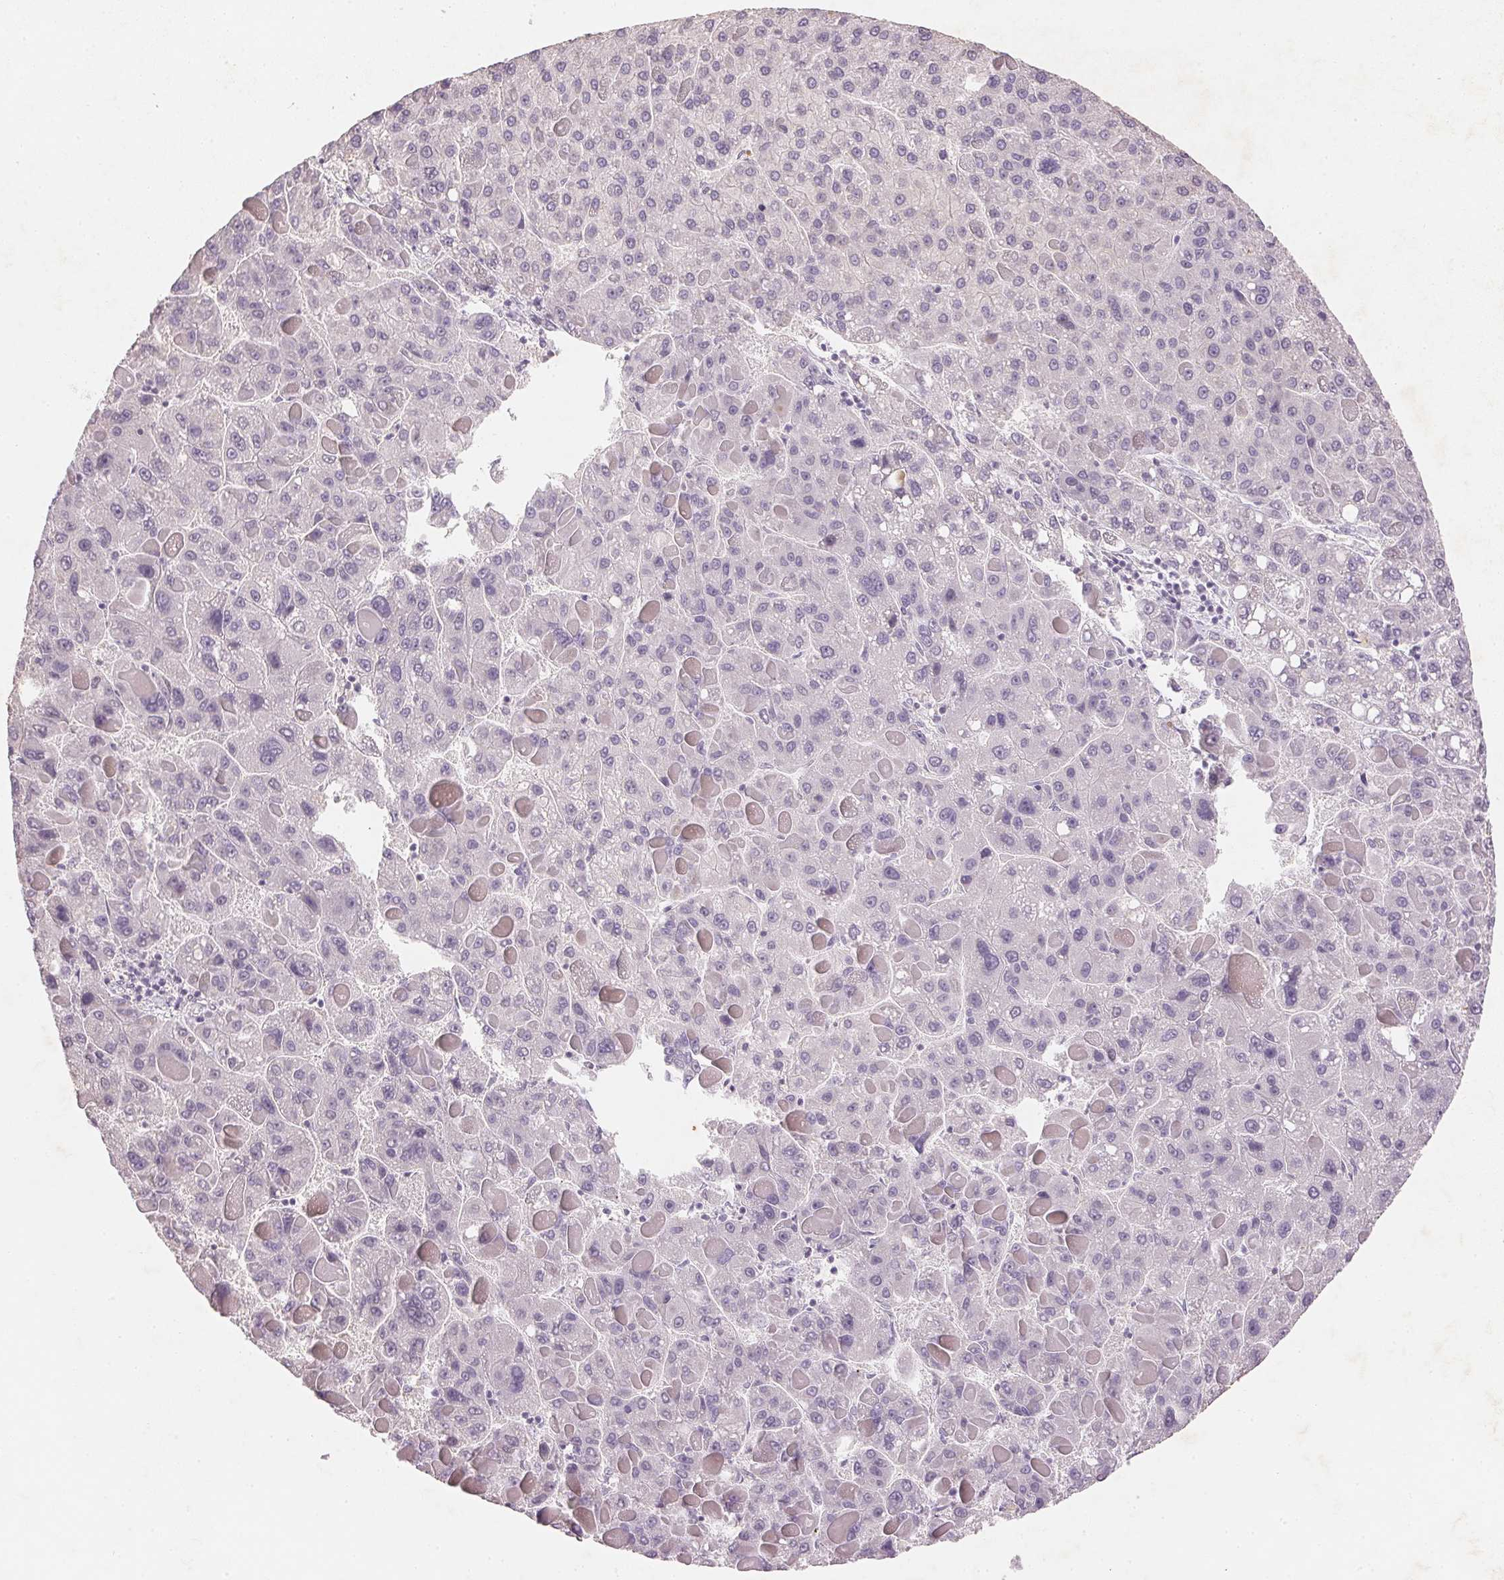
{"staining": {"intensity": "negative", "quantity": "none", "location": "none"}, "tissue": "liver cancer", "cell_type": "Tumor cells", "image_type": "cancer", "snomed": [{"axis": "morphology", "description": "Carcinoma, Hepatocellular, NOS"}, {"axis": "topography", "description": "Liver"}], "caption": "Micrograph shows no significant protein expression in tumor cells of hepatocellular carcinoma (liver).", "gene": "SMTN", "patient": {"sex": "female", "age": 82}}